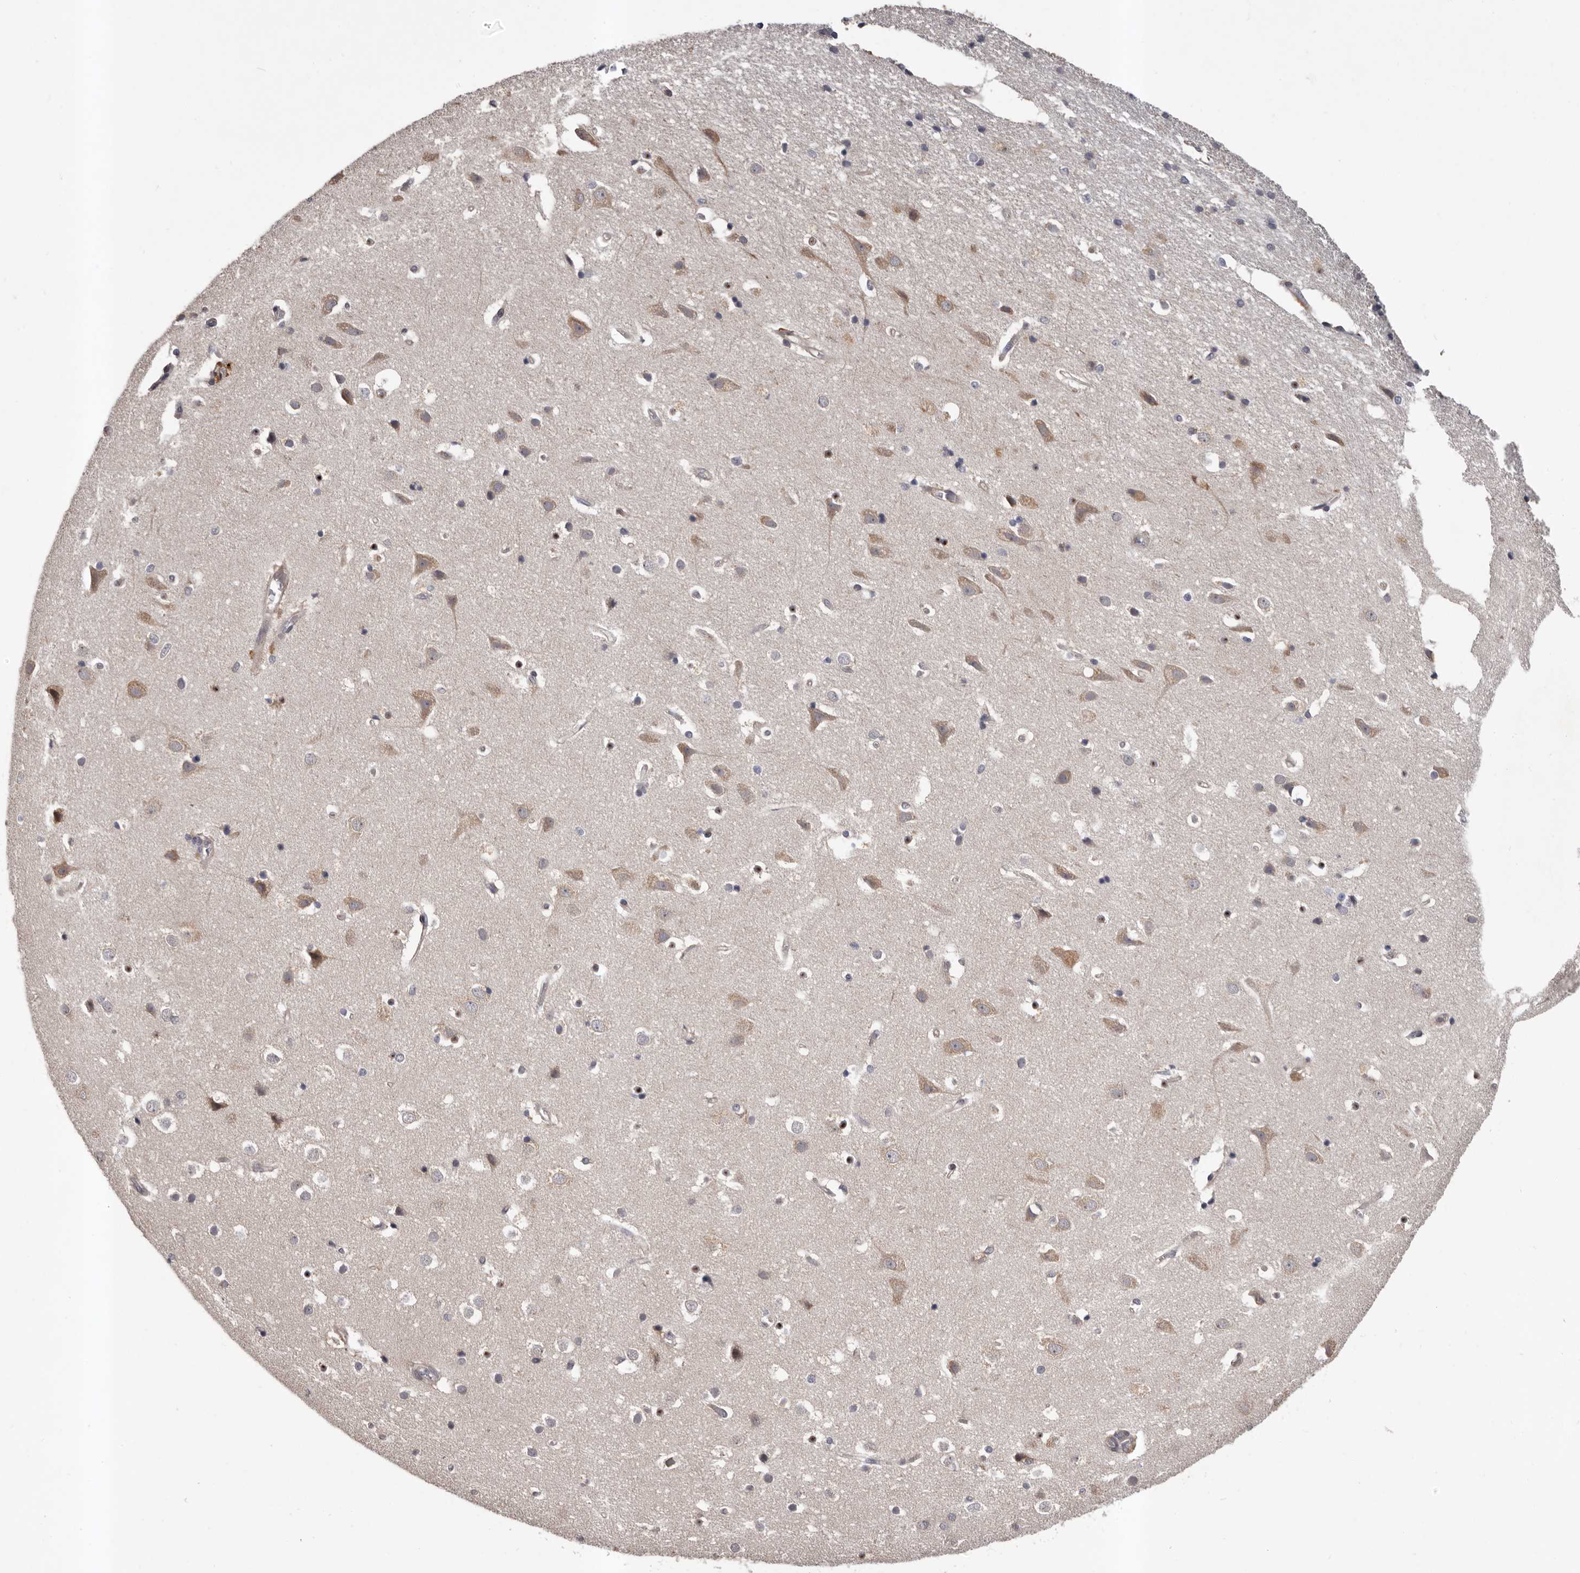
{"staining": {"intensity": "negative", "quantity": "none", "location": "none"}, "tissue": "cerebral cortex", "cell_type": "Endothelial cells", "image_type": "normal", "snomed": [{"axis": "morphology", "description": "Normal tissue, NOS"}, {"axis": "topography", "description": "Cerebral cortex"}], "caption": "Endothelial cells show no significant positivity in normal cerebral cortex.", "gene": "PRKD1", "patient": {"sex": "male", "age": 54}}